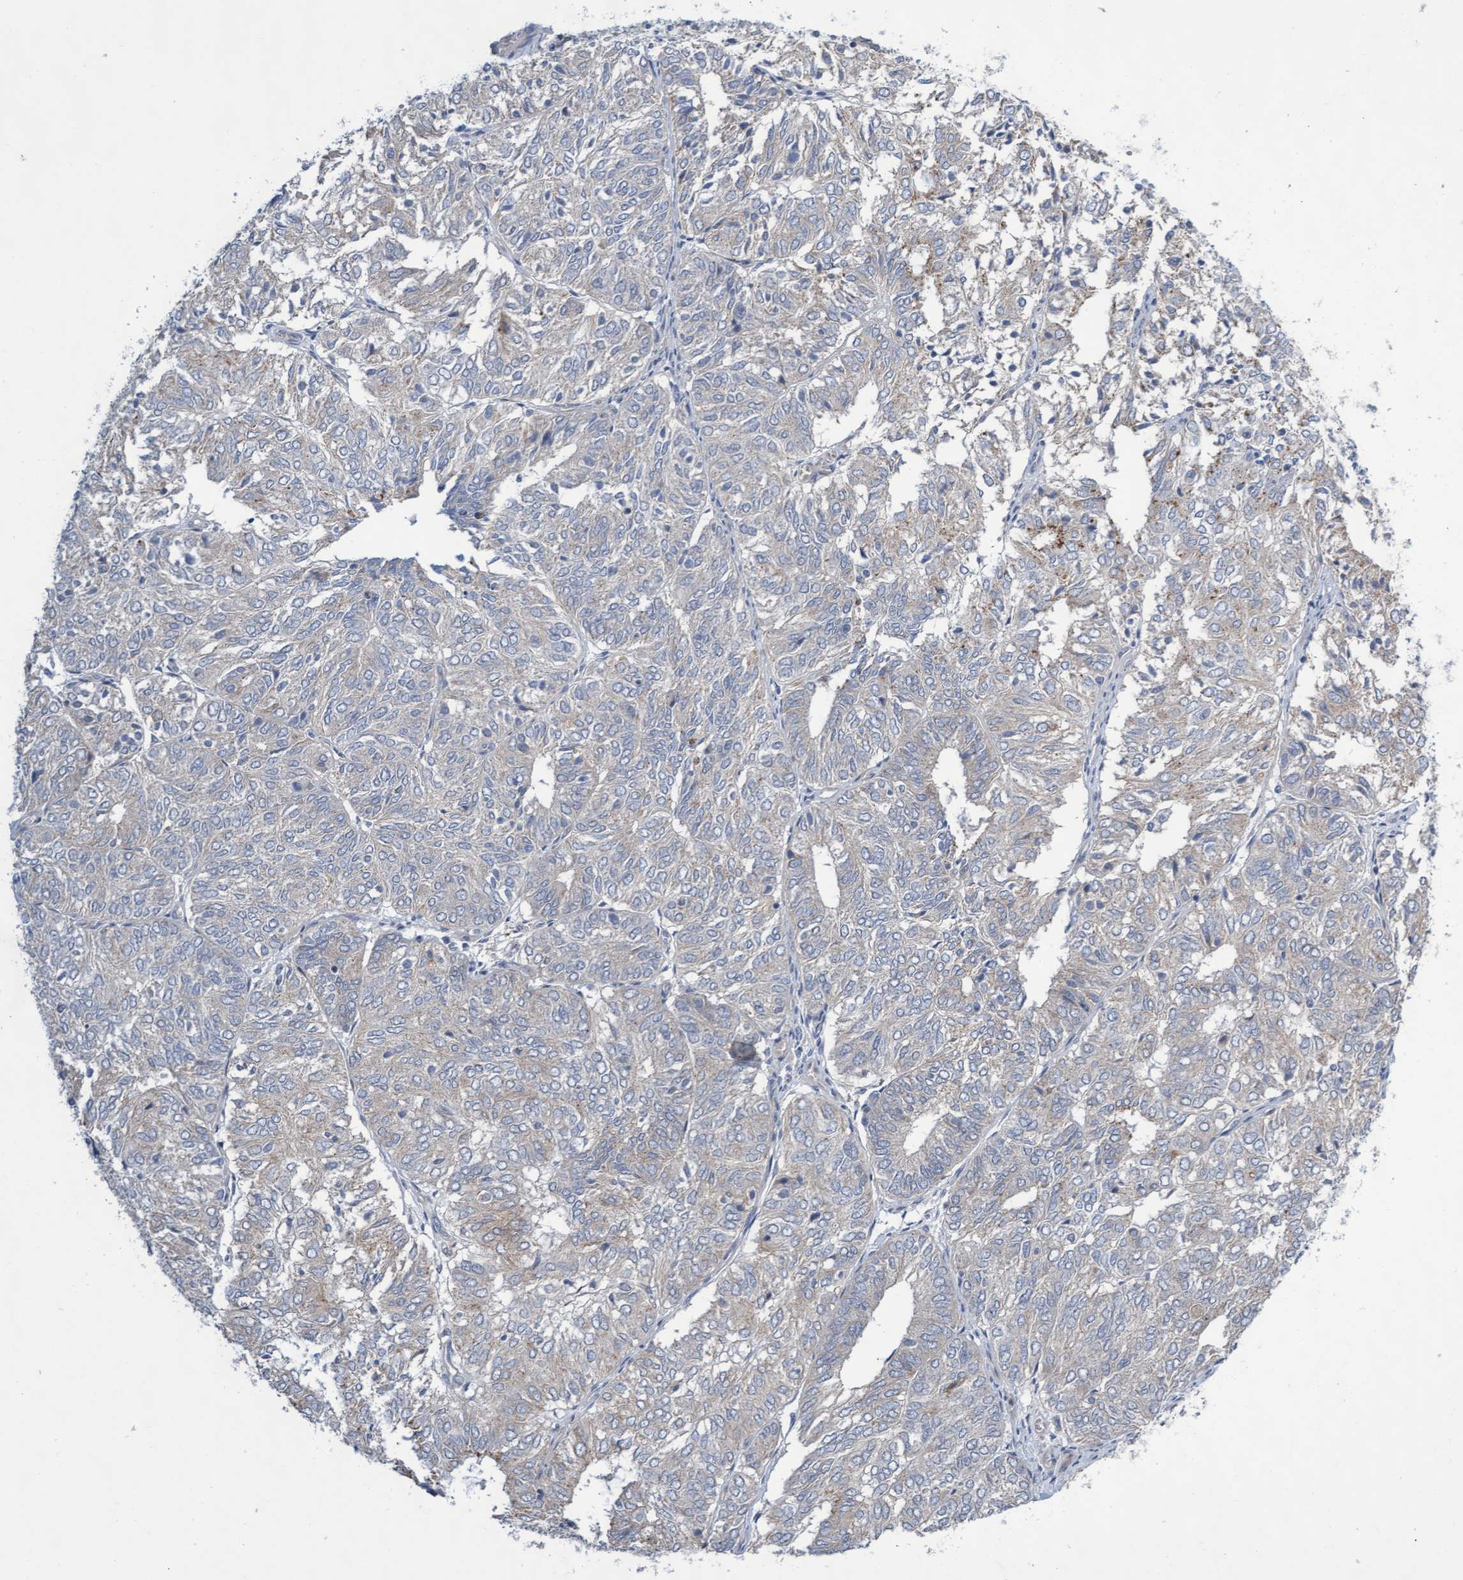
{"staining": {"intensity": "negative", "quantity": "none", "location": "none"}, "tissue": "endometrial cancer", "cell_type": "Tumor cells", "image_type": "cancer", "snomed": [{"axis": "morphology", "description": "Adenocarcinoma, NOS"}, {"axis": "topography", "description": "Uterus"}], "caption": "High magnification brightfield microscopy of endometrial cancer stained with DAB (3,3'-diaminobenzidine) (brown) and counterstained with hematoxylin (blue): tumor cells show no significant staining.", "gene": "ABCF2", "patient": {"sex": "female", "age": 60}}